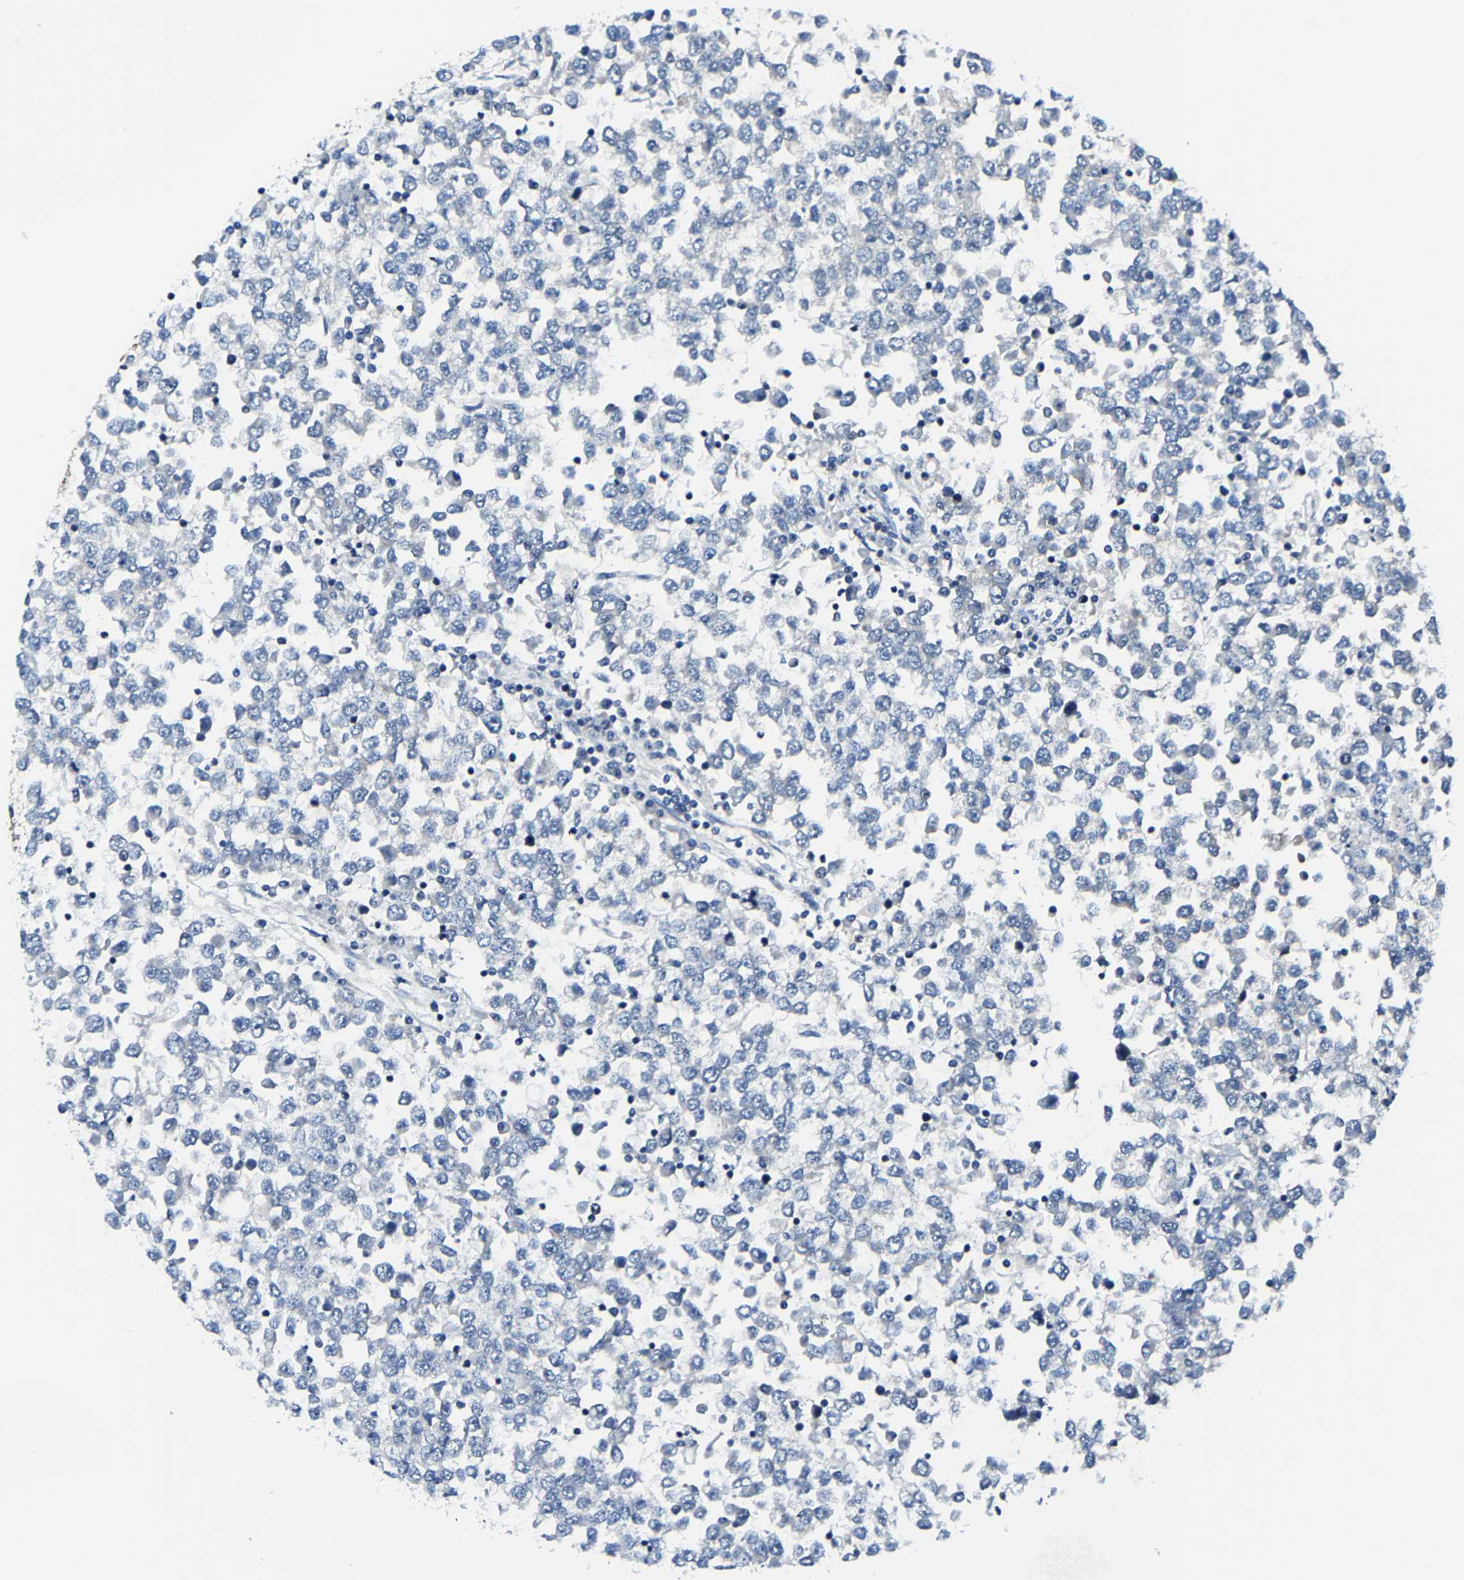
{"staining": {"intensity": "negative", "quantity": "none", "location": "none"}, "tissue": "testis cancer", "cell_type": "Tumor cells", "image_type": "cancer", "snomed": [{"axis": "morphology", "description": "Seminoma, NOS"}, {"axis": "topography", "description": "Testis"}], "caption": "A histopathology image of human testis cancer is negative for staining in tumor cells. Nuclei are stained in blue.", "gene": "G3BP2", "patient": {"sex": "male", "age": 65}}